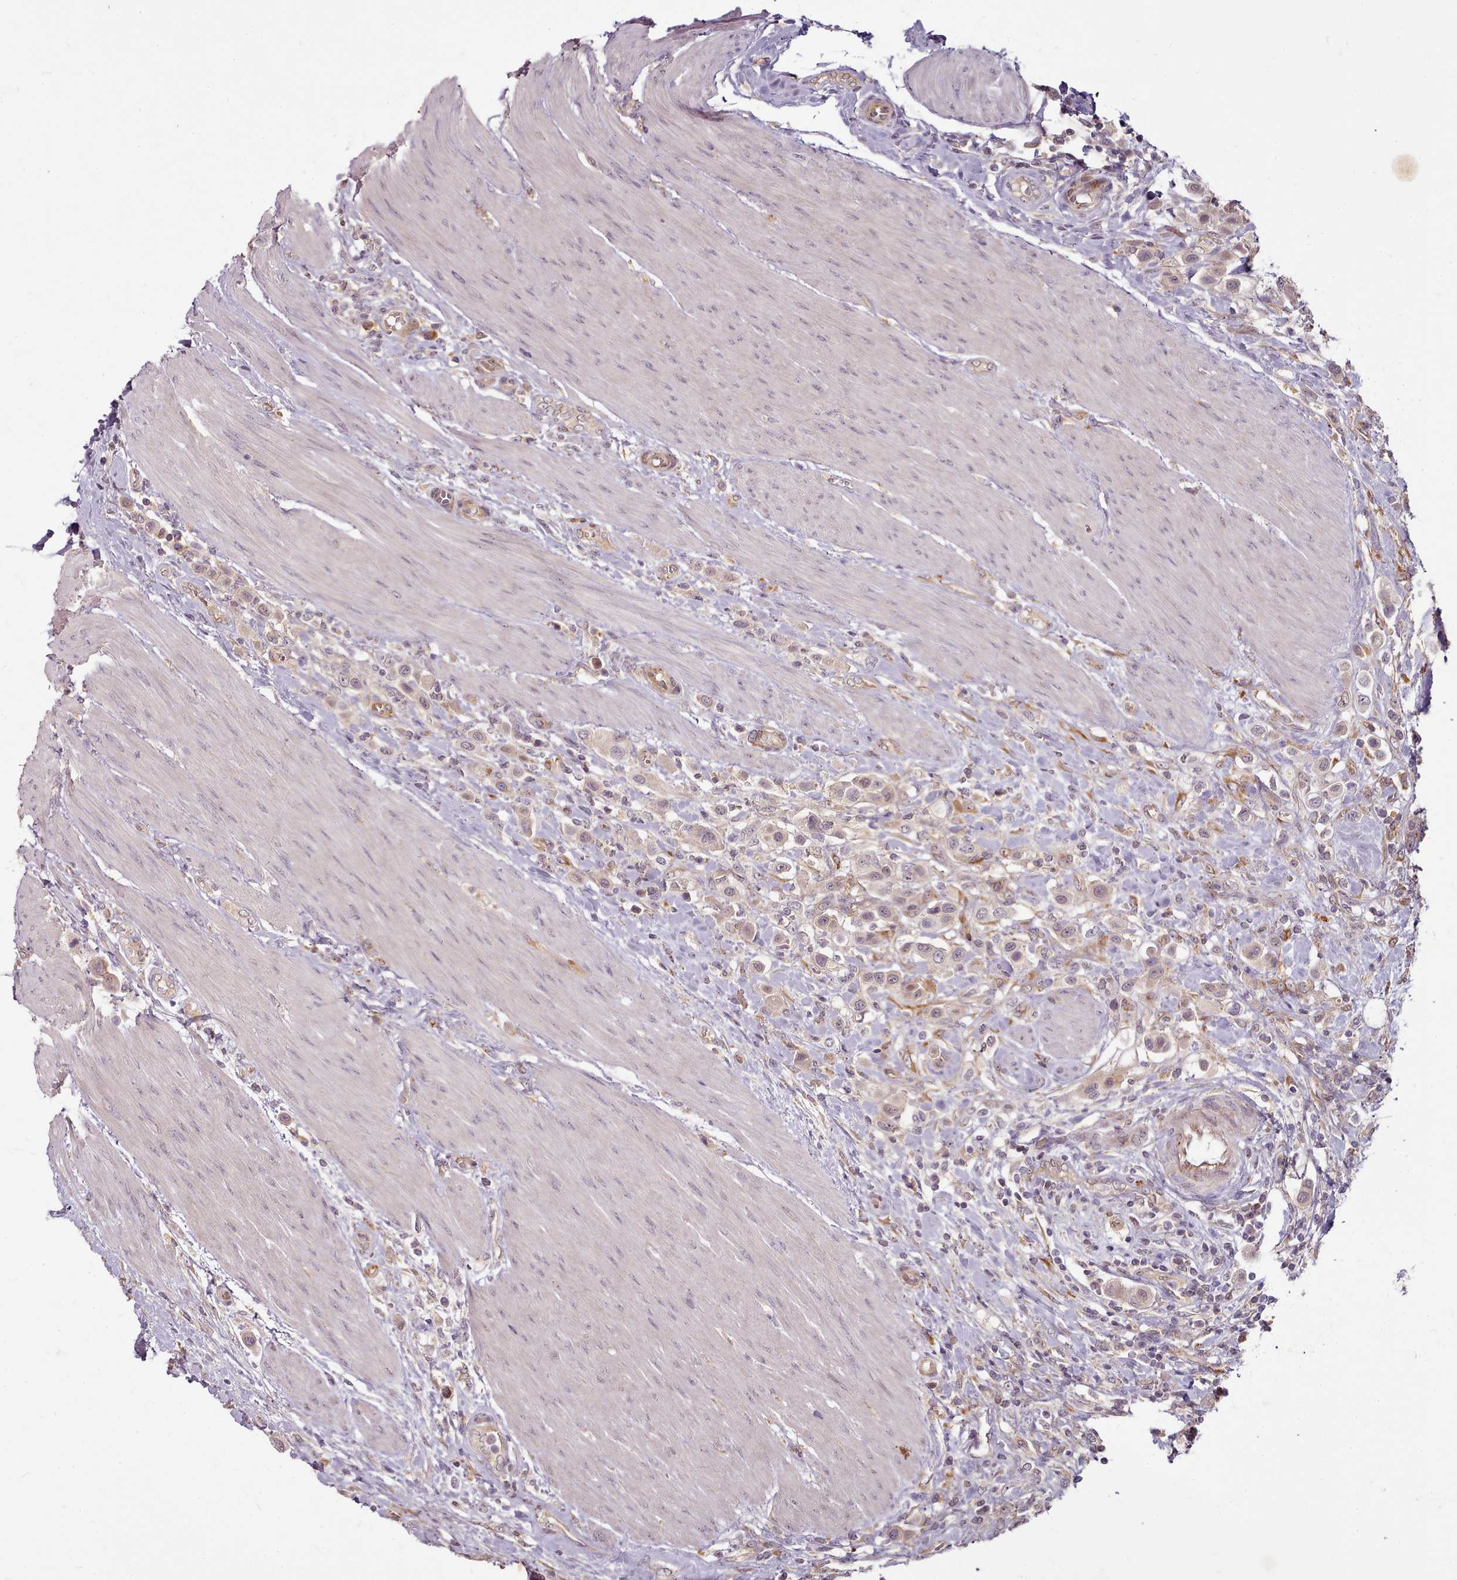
{"staining": {"intensity": "weak", "quantity": "<25%", "location": "cytoplasmic/membranous,nuclear"}, "tissue": "urothelial cancer", "cell_type": "Tumor cells", "image_type": "cancer", "snomed": [{"axis": "morphology", "description": "Urothelial carcinoma, High grade"}, {"axis": "topography", "description": "Urinary bladder"}], "caption": "IHC of urothelial cancer displays no expression in tumor cells. Nuclei are stained in blue.", "gene": "C1QTNF5", "patient": {"sex": "male", "age": 50}}